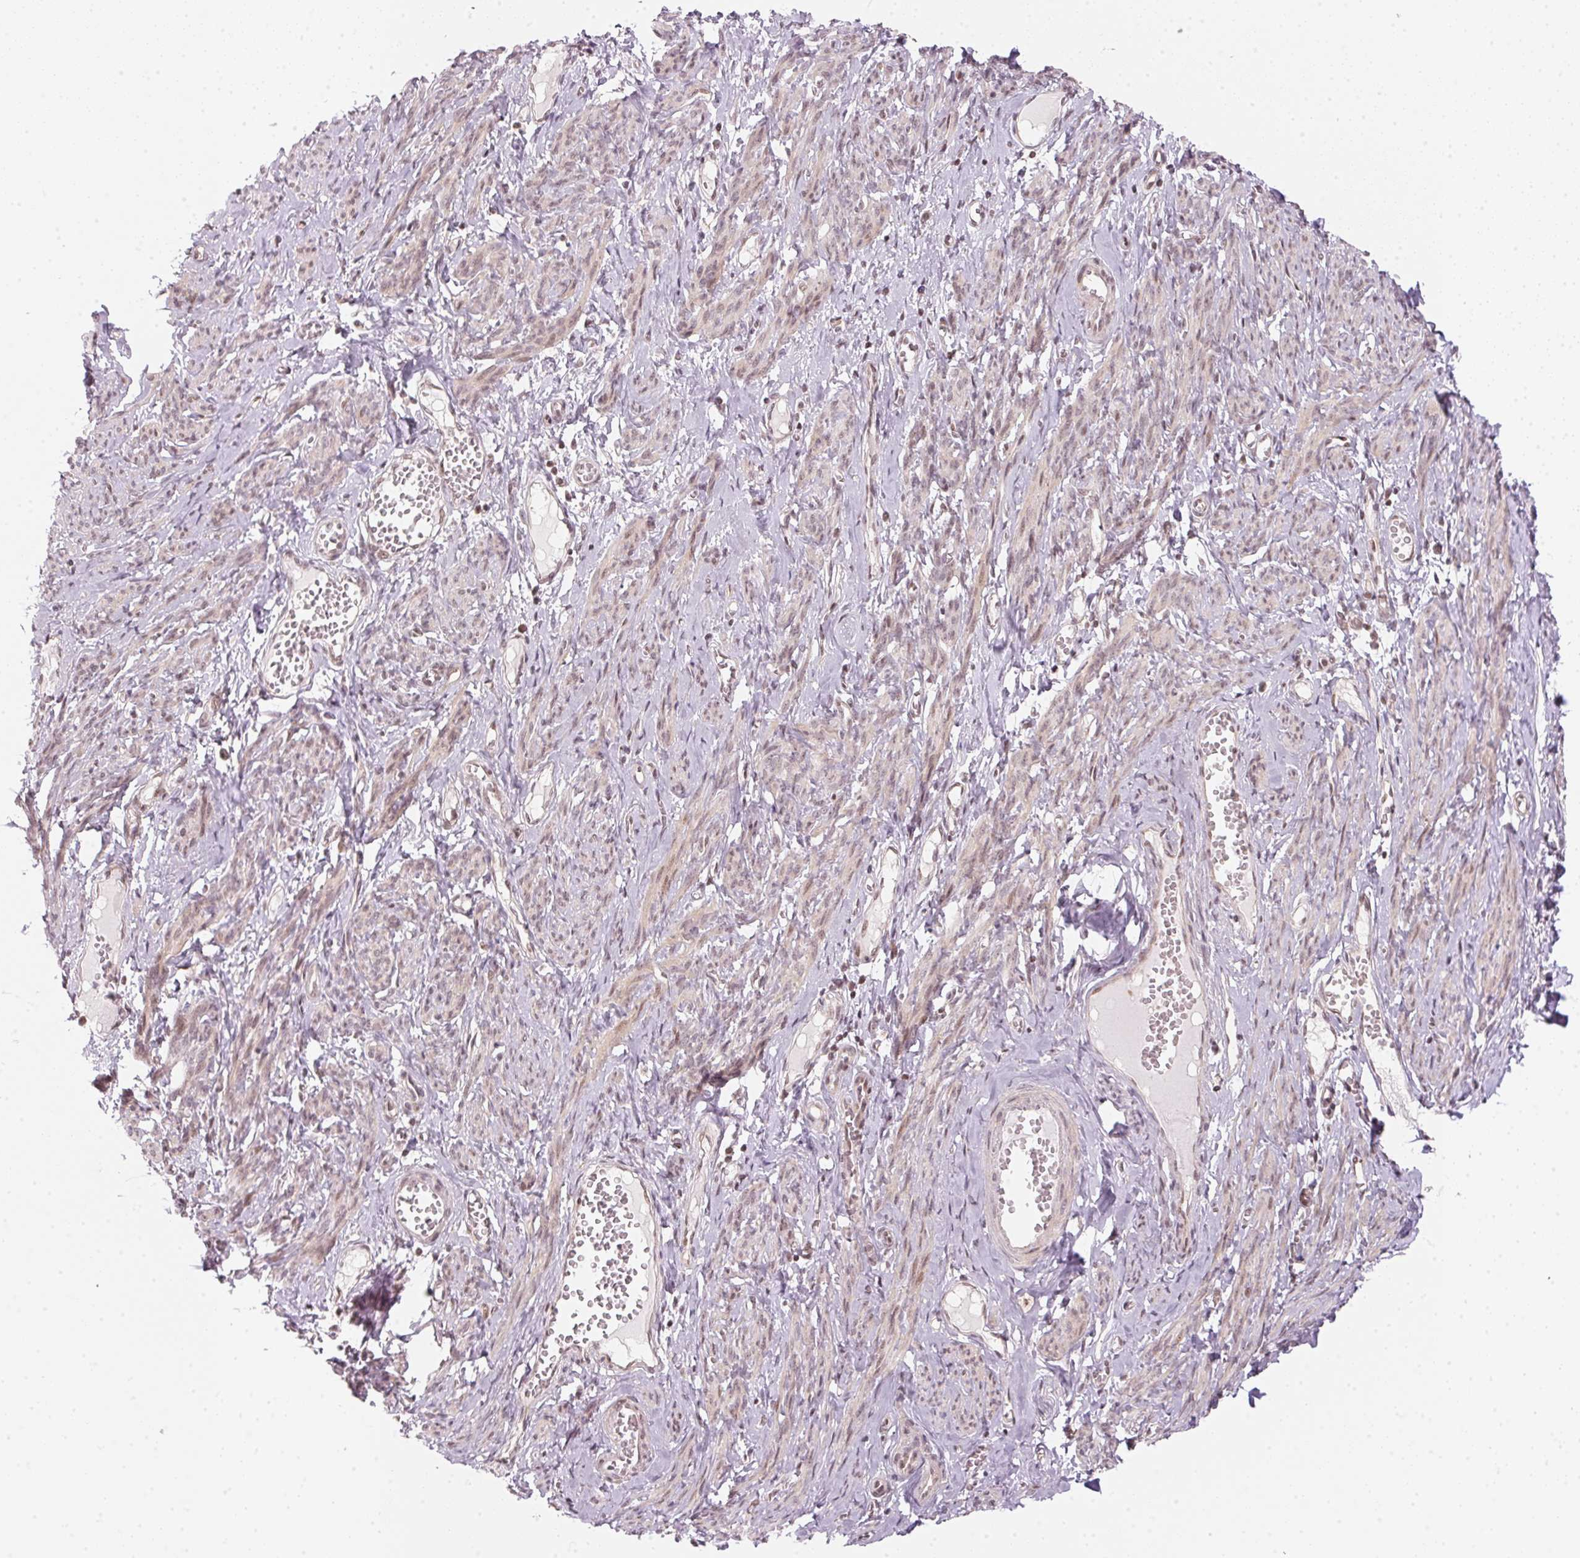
{"staining": {"intensity": "weak", "quantity": ">75%", "location": "cytoplasmic/membranous,nuclear"}, "tissue": "smooth muscle", "cell_type": "Smooth muscle cells", "image_type": "normal", "snomed": [{"axis": "morphology", "description": "Normal tissue, NOS"}, {"axis": "topography", "description": "Smooth muscle"}], "caption": "IHC staining of benign smooth muscle, which displays low levels of weak cytoplasmic/membranous,nuclear staining in approximately >75% of smooth muscle cells indicating weak cytoplasmic/membranous,nuclear protein positivity. The staining was performed using DAB (3,3'-diaminobenzidine) (brown) for protein detection and nuclei were counterstained in hematoxylin (blue).", "gene": "KAT6A", "patient": {"sex": "female", "age": 65}}